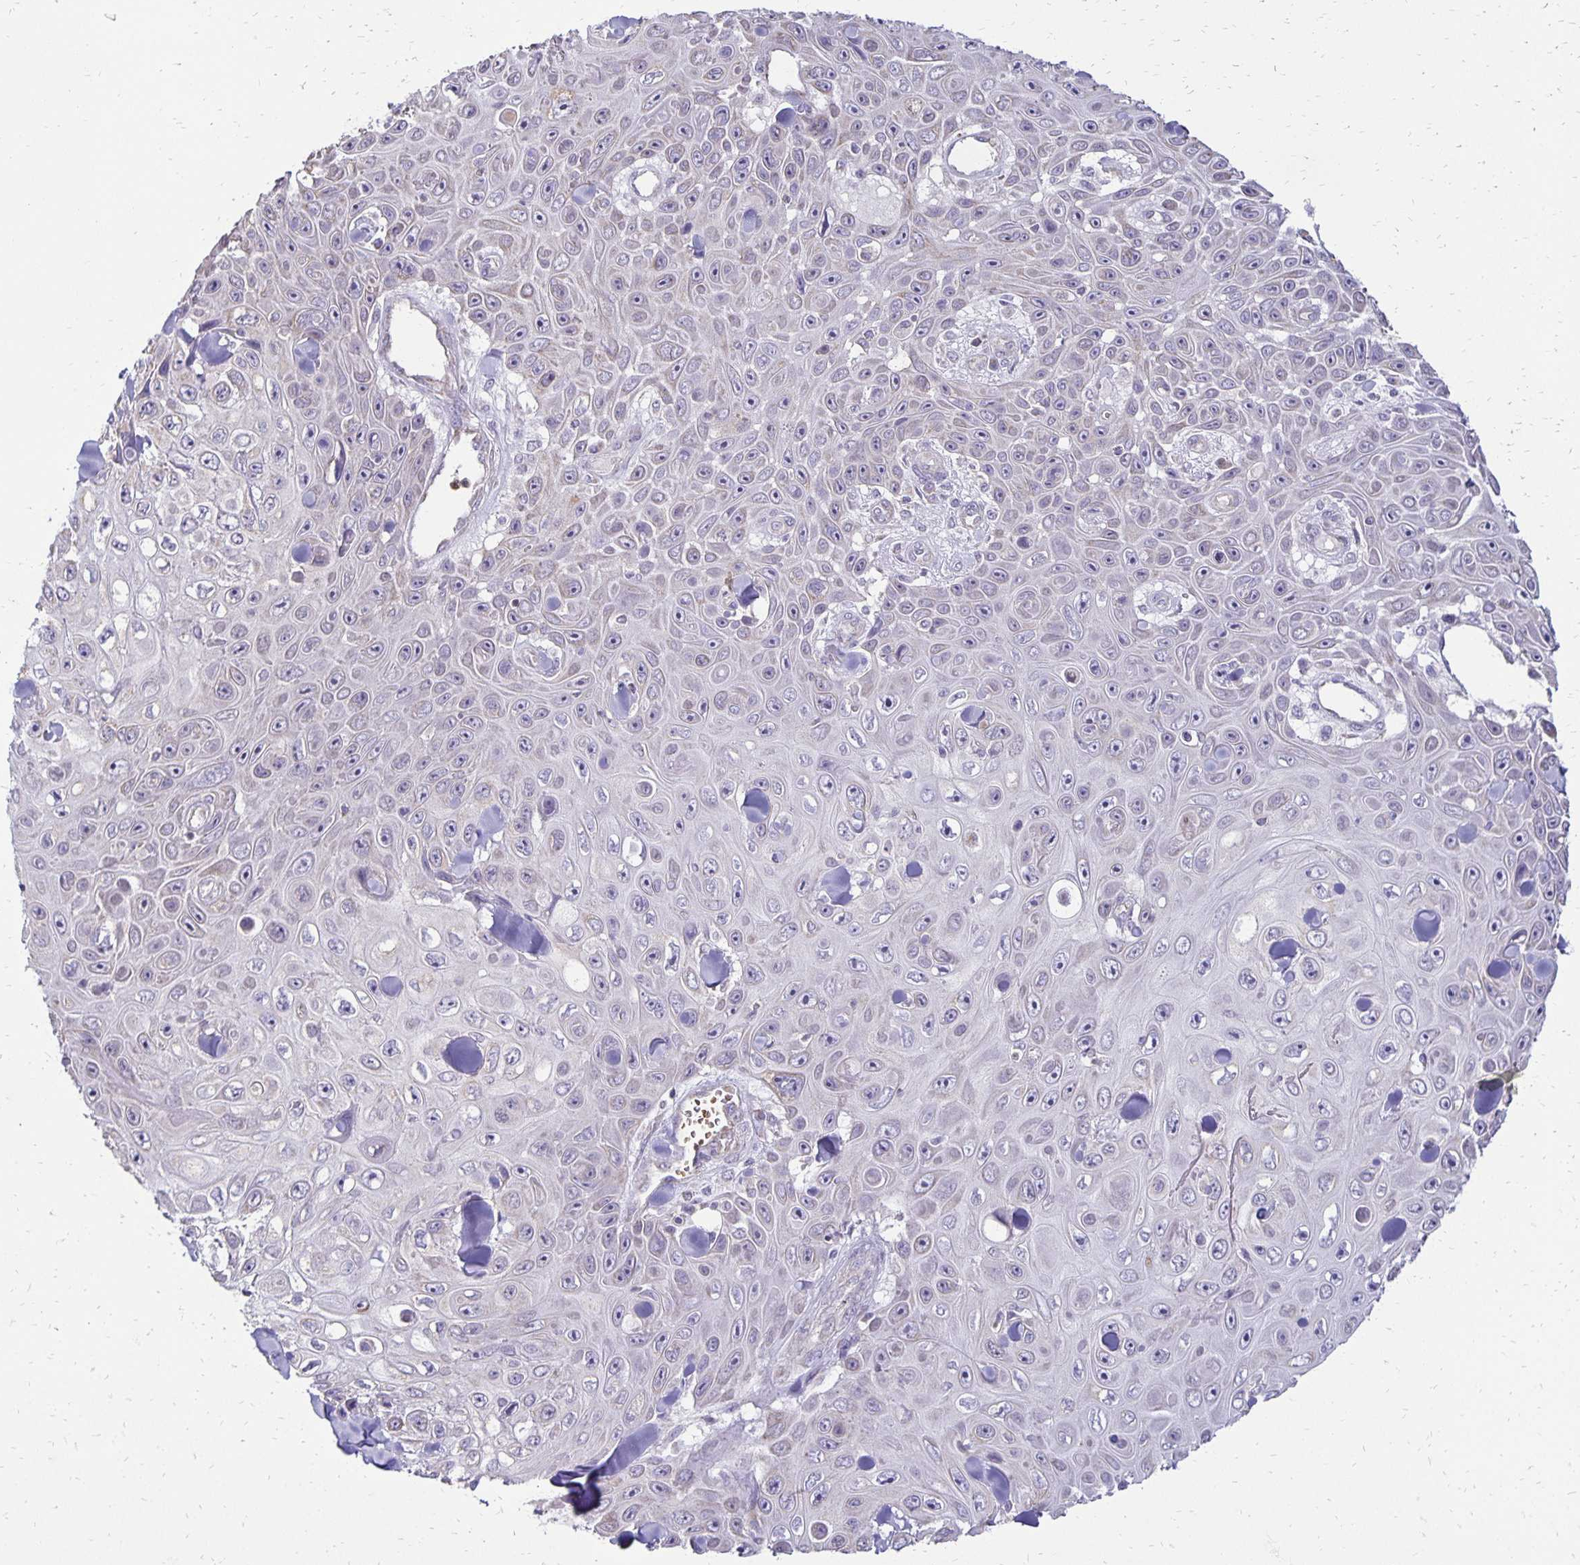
{"staining": {"intensity": "negative", "quantity": "none", "location": "none"}, "tissue": "skin cancer", "cell_type": "Tumor cells", "image_type": "cancer", "snomed": [{"axis": "morphology", "description": "Squamous cell carcinoma, NOS"}, {"axis": "topography", "description": "Skin"}], "caption": "High magnification brightfield microscopy of skin cancer (squamous cell carcinoma) stained with DAB (3,3'-diaminobenzidine) (brown) and counterstained with hematoxylin (blue): tumor cells show no significant positivity. (DAB (3,3'-diaminobenzidine) IHC, high magnification).", "gene": "FN3K", "patient": {"sex": "male", "age": 82}}